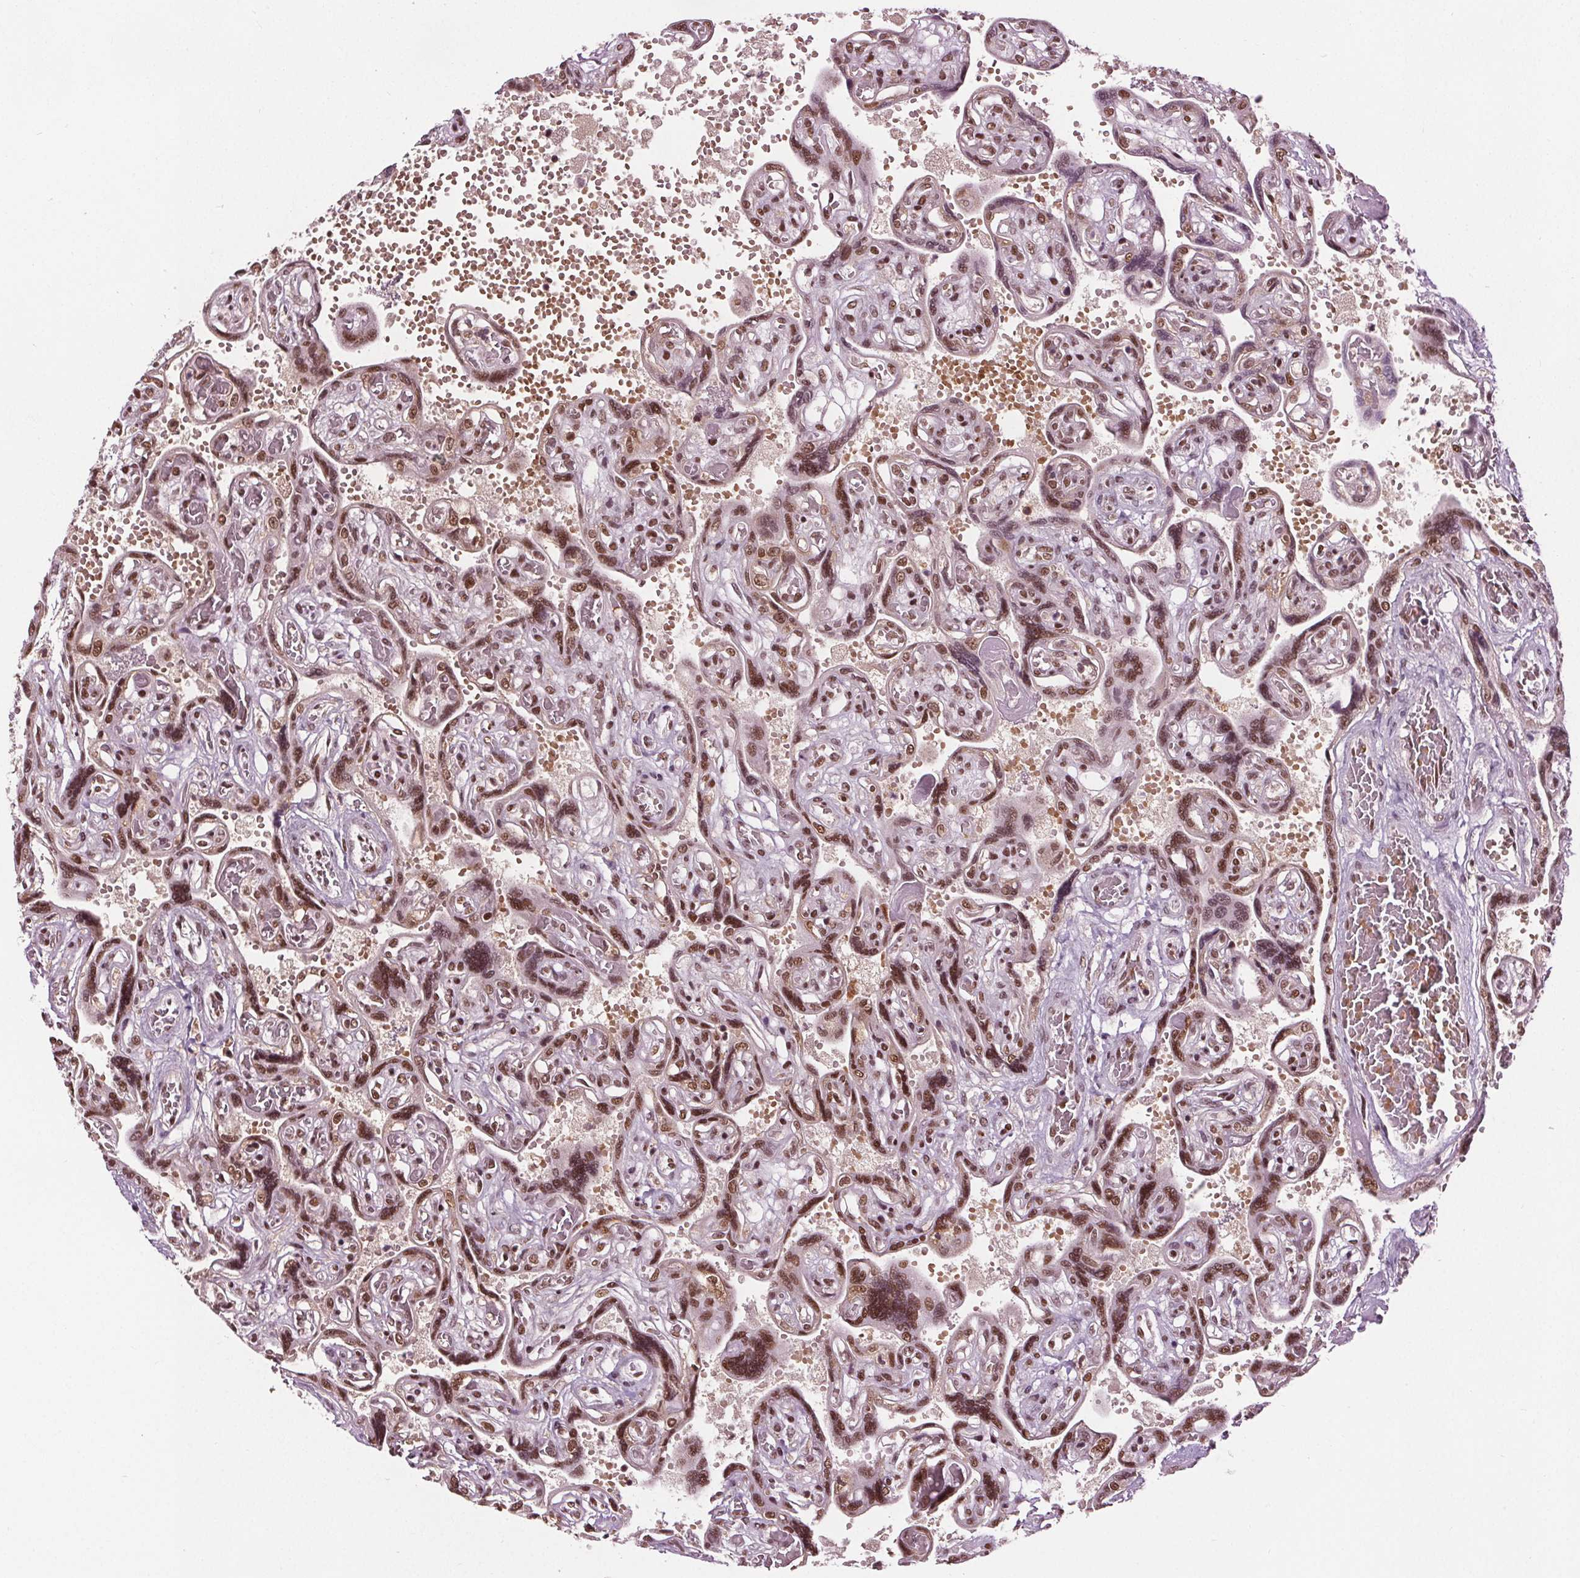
{"staining": {"intensity": "moderate", "quantity": ">75%", "location": "nuclear"}, "tissue": "placenta", "cell_type": "Decidual cells", "image_type": "normal", "snomed": [{"axis": "morphology", "description": "Normal tissue, NOS"}, {"axis": "topography", "description": "Placenta"}], "caption": "Immunohistochemistry of unremarkable human placenta displays medium levels of moderate nuclear expression in approximately >75% of decidual cells. (DAB IHC, brown staining for protein, blue staining for nuclei).", "gene": "IWS1", "patient": {"sex": "female", "age": 32}}